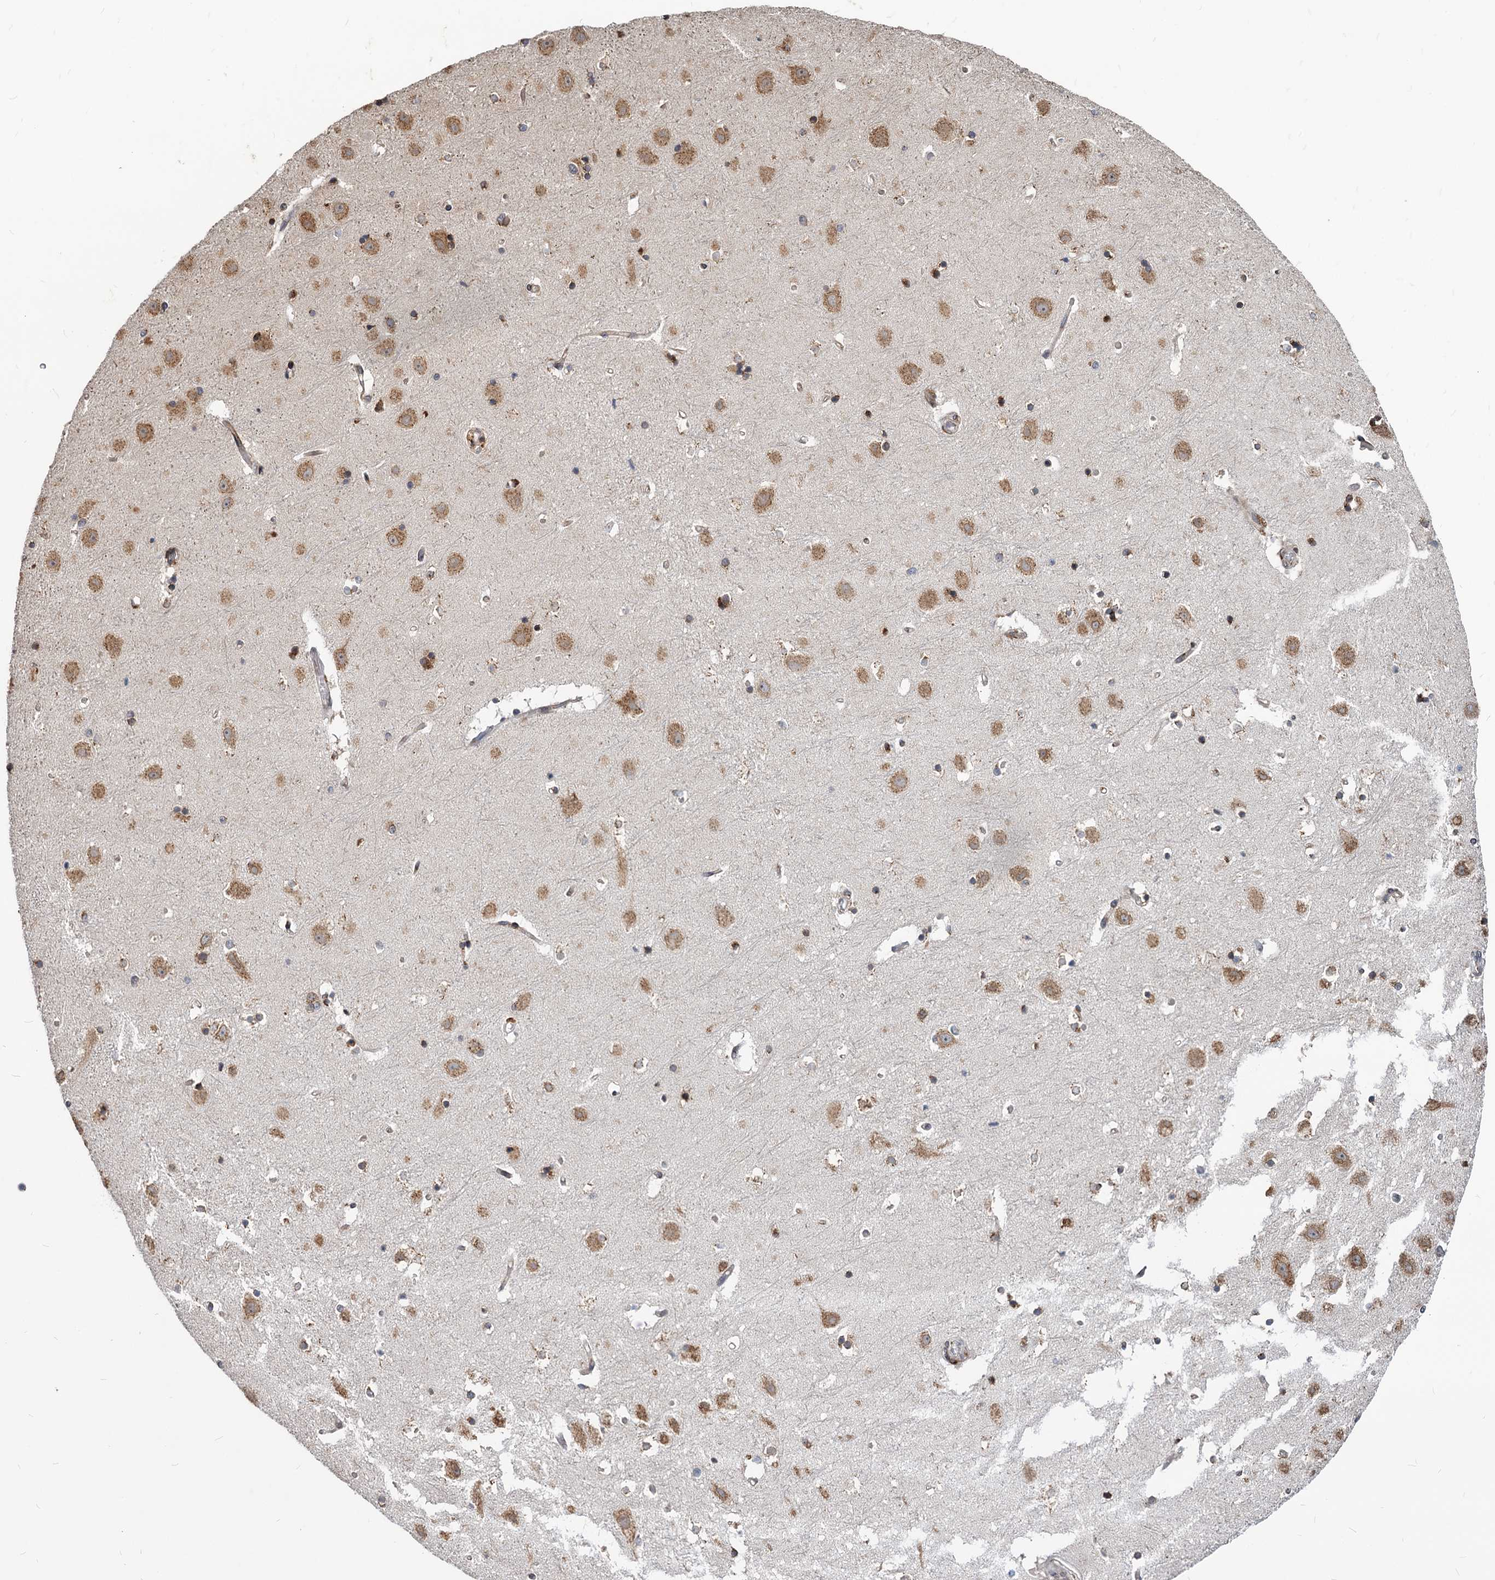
{"staining": {"intensity": "moderate", "quantity": "<25%", "location": "cytoplasmic/membranous"}, "tissue": "hippocampus", "cell_type": "Glial cells", "image_type": "normal", "snomed": [{"axis": "morphology", "description": "Normal tissue, NOS"}, {"axis": "topography", "description": "Hippocampus"}], "caption": "This micrograph demonstrates immunohistochemistry (IHC) staining of unremarkable hippocampus, with low moderate cytoplasmic/membranous staining in about <25% of glial cells.", "gene": "SAAL1", "patient": {"sex": "female", "age": 52}}